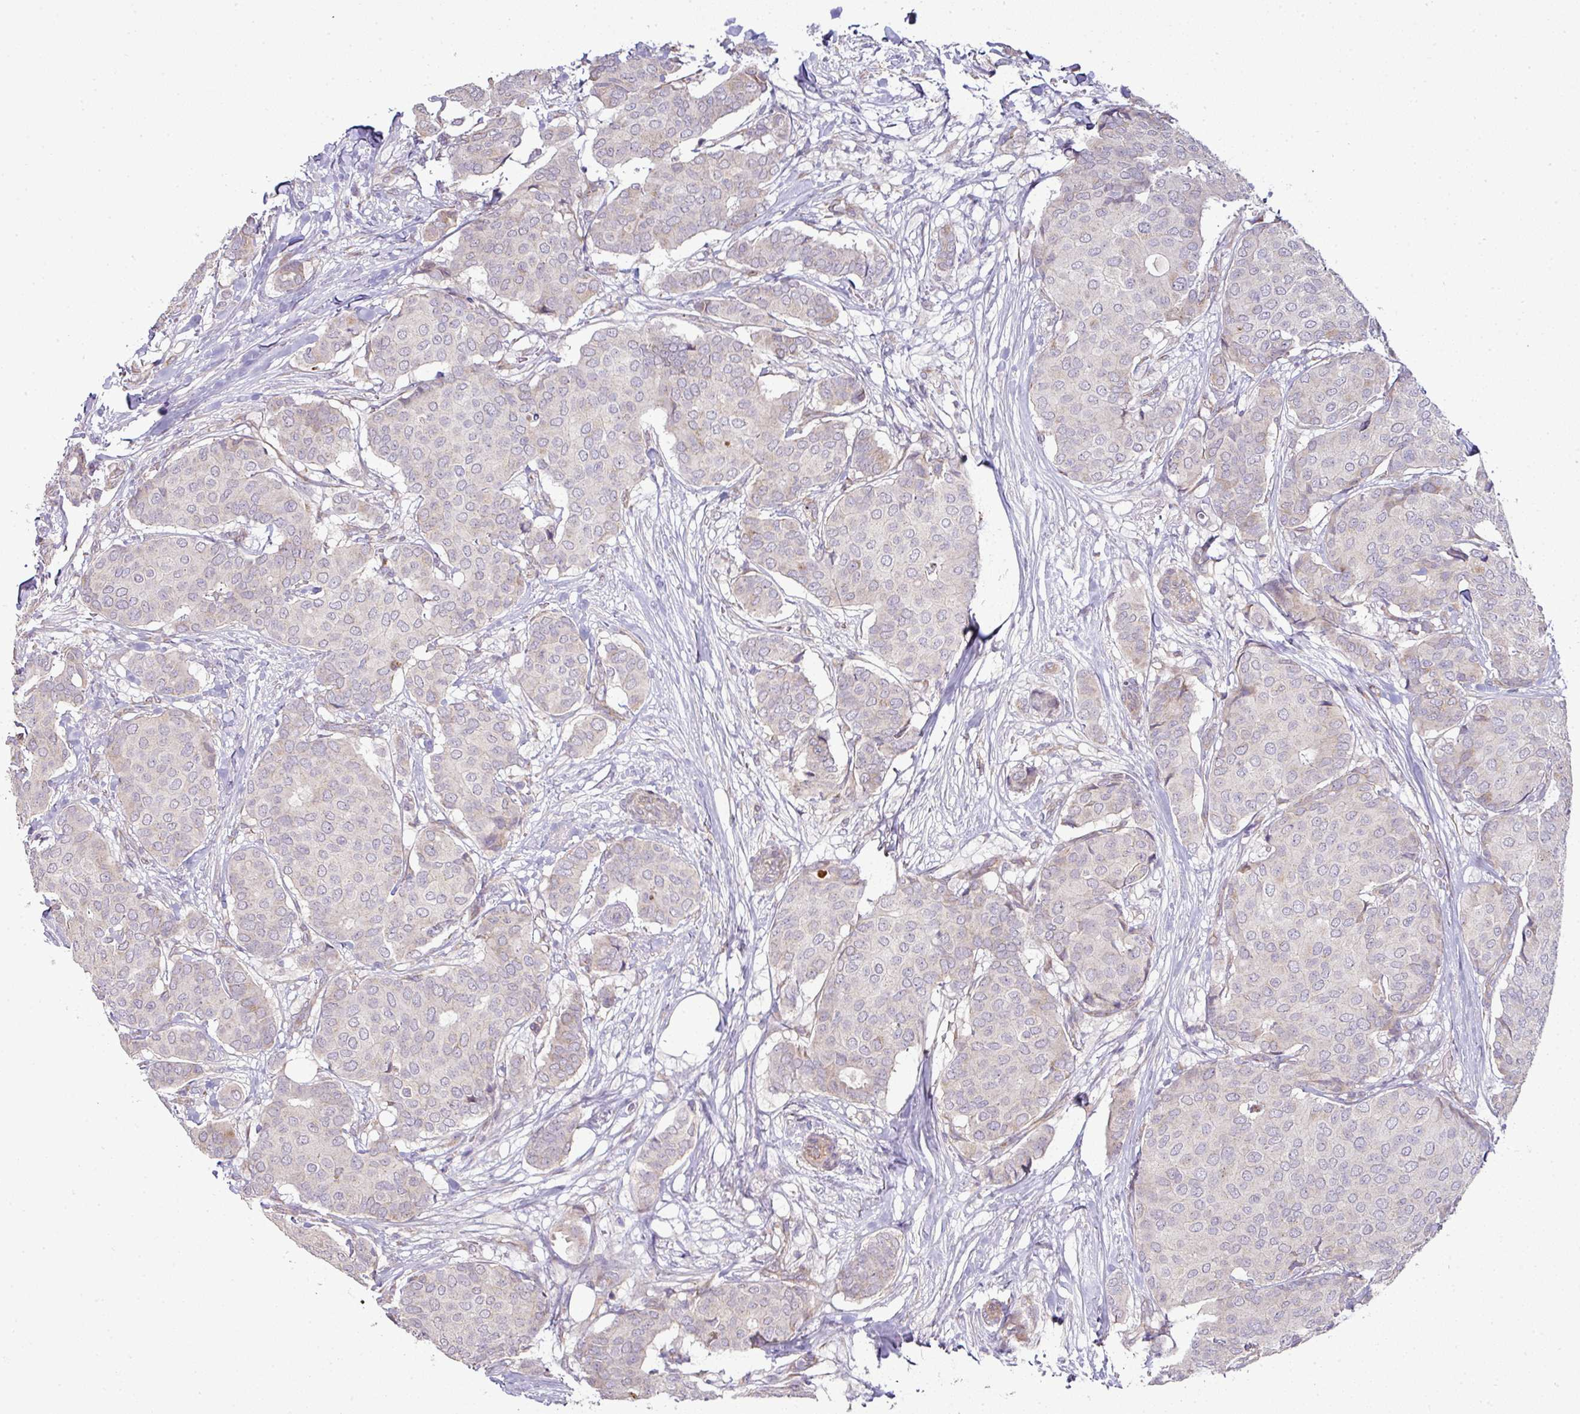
{"staining": {"intensity": "negative", "quantity": "none", "location": "none"}, "tissue": "breast cancer", "cell_type": "Tumor cells", "image_type": "cancer", "snomed": [{"axis": "morphology", "description": "Duct carcinoma"}, {"axis": "topography", "description": "Breast"}], "caption": "Immunohistochemistry (IHC) of breast cancer (infiltrating ductal carcinoma) demonstrates no expression in tumor cells.", "gene": "TIMMDC1", "patient": {"sex": "female", "age": 75}}